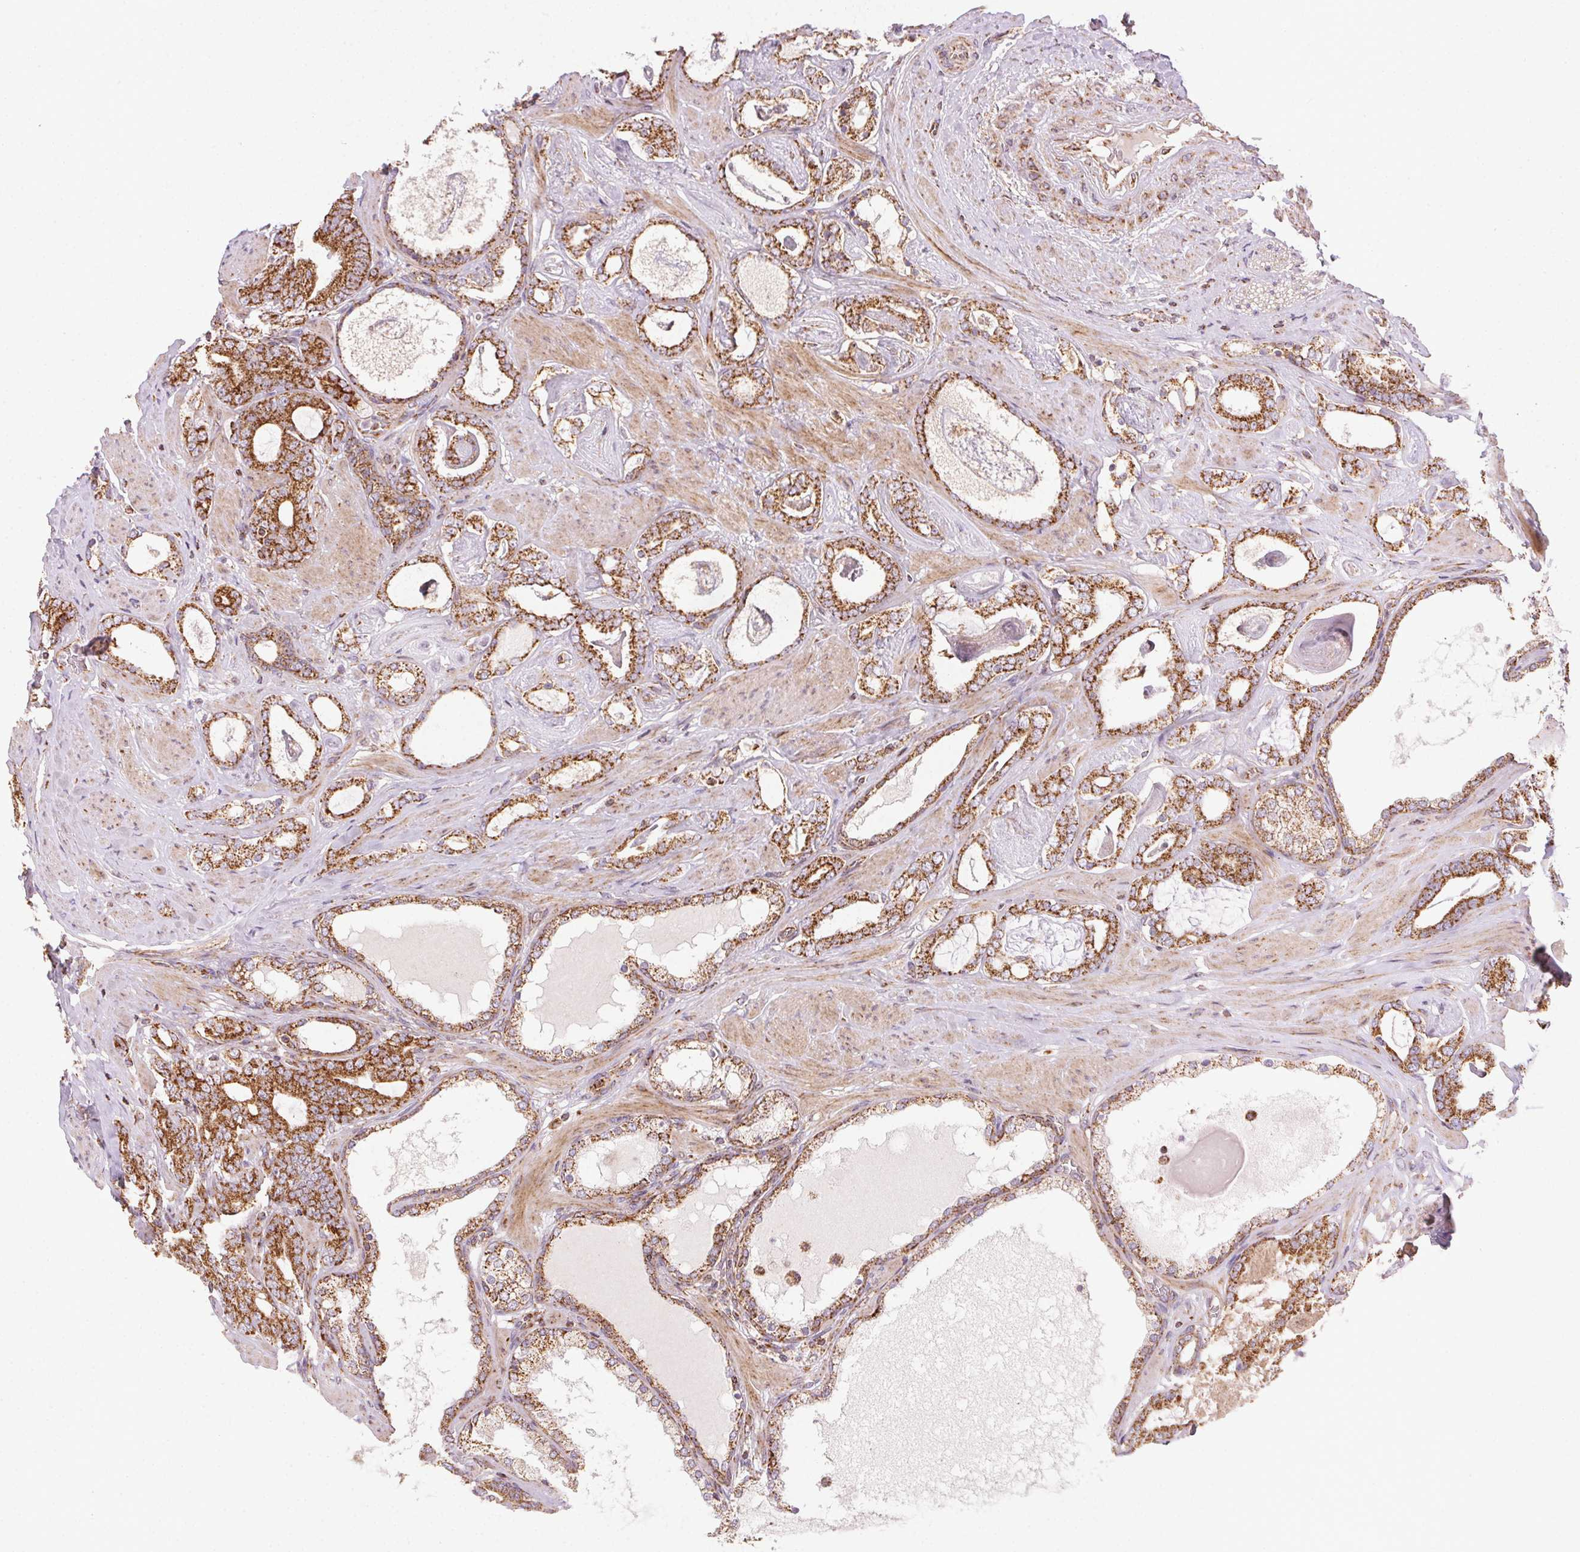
{"staining": {"intensity": "strong", "quantity": ">75%", "location": "cytoplasmic/membranous"}, "tissue": "prostate cancer", "cell_type": "Tumor cells", "image_type": "cancer", "snomed": [{"axis": "morphology", "description": "Adenocarcinoma, High grade"}, {"axis": "topography", "description": "Prostate"}], "caption": "Immunohistochemical staining of human prostate cancer (adenocarcinoma (high-grade)) reveals strong cytoplasmic/membranous protein staining in about >75% of tumor cells.", "gene": "CLPB", "patient": {"sex": "male", "age": 63}}